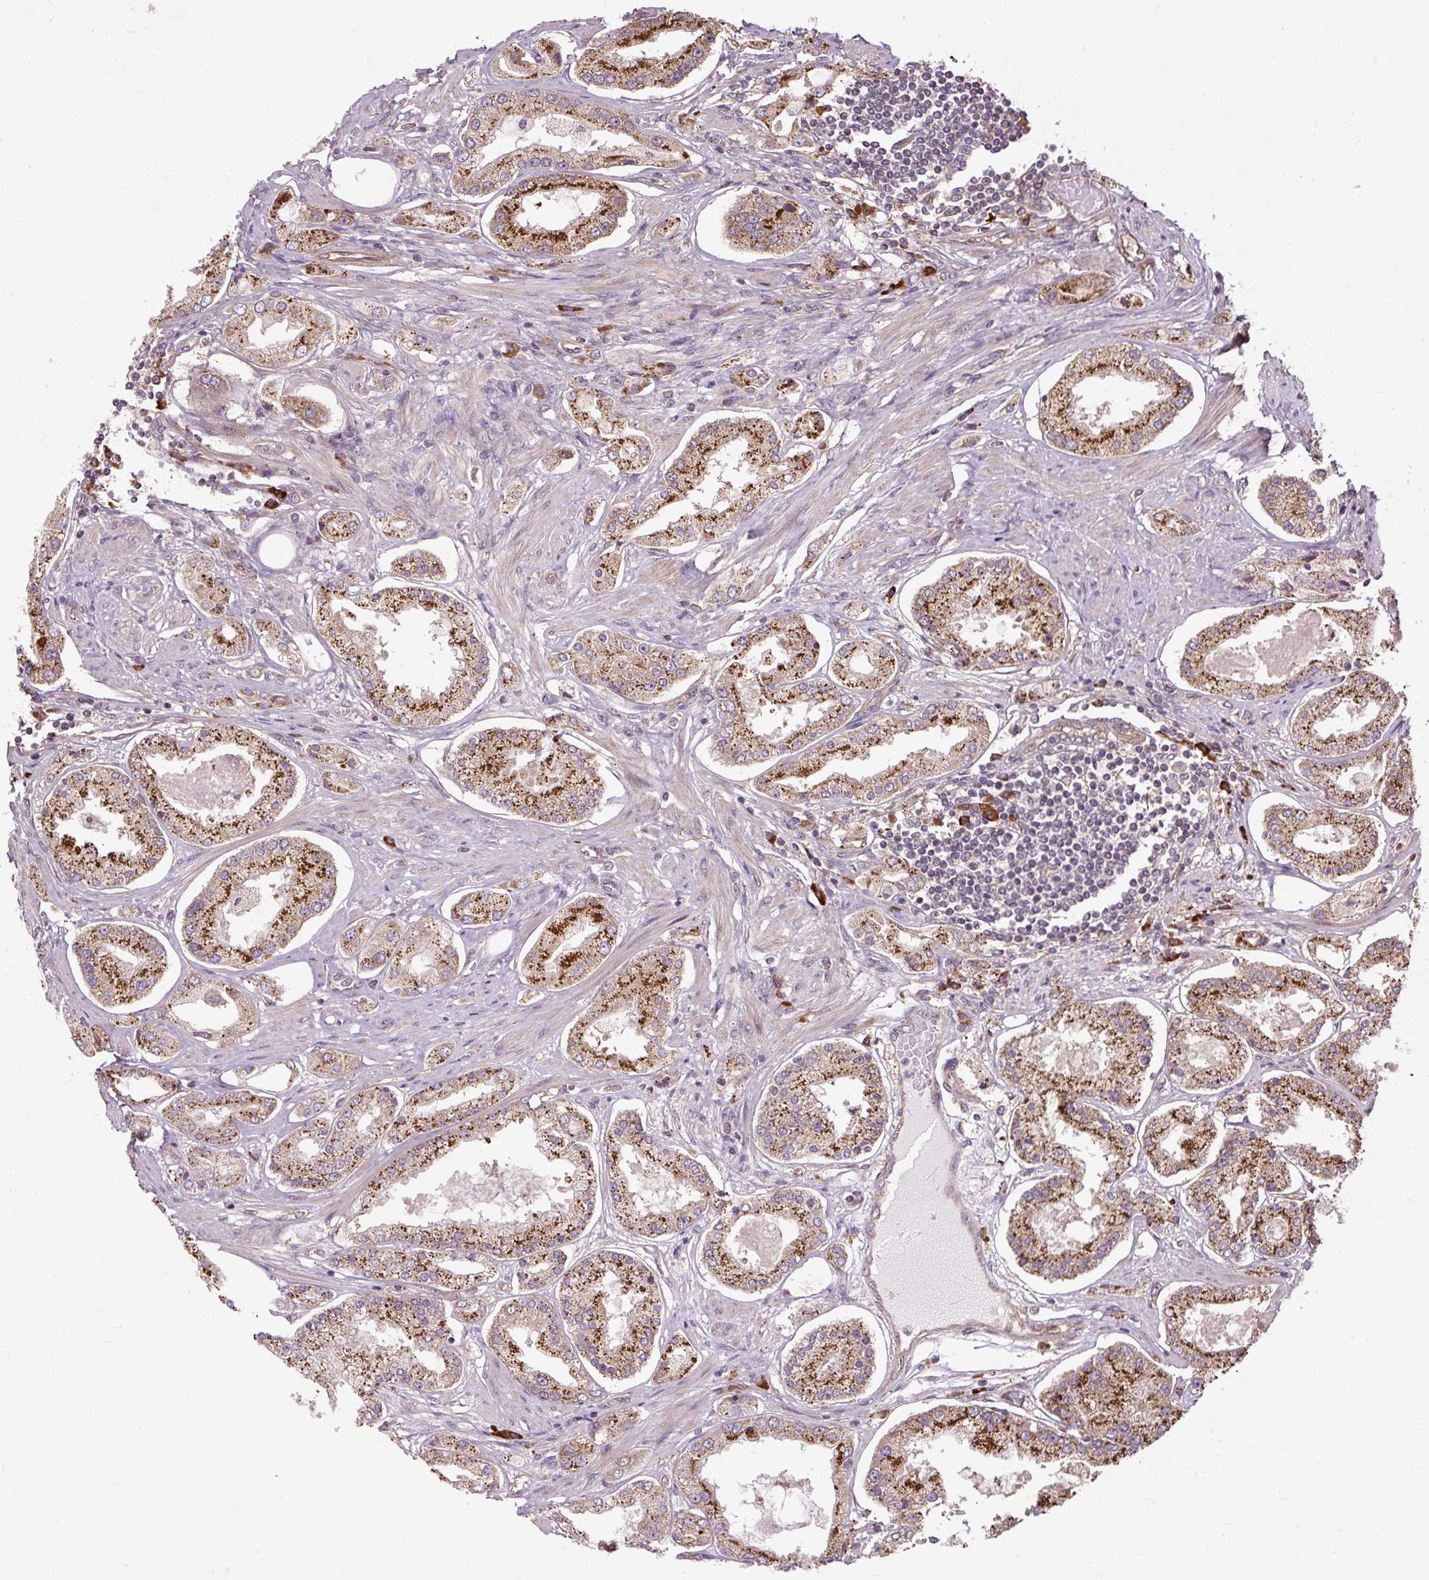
{"staining": {"intensity": "strong", "quantity": ">75%", "location": "cytoplasmic/membranous"}, "tissue": "prostate cancer", "cell_type": "Tumor cells", "image_type": "cancer", "snomed": [{"axis": "morphology", "description": "Adenocarcinoma, High grade"}, {"axis": "topography", "description": "Prostate"}], "caption": "Immunohistochemical staining of prostate cancer (high-grade adenocarcinoma) demonstrates high levels of strong cytoplasmic/membranous protein positivity in approximately >75% of tumor cells.", "gene": "FLRT1", "patient": {"sex": "male", "age": 69}}